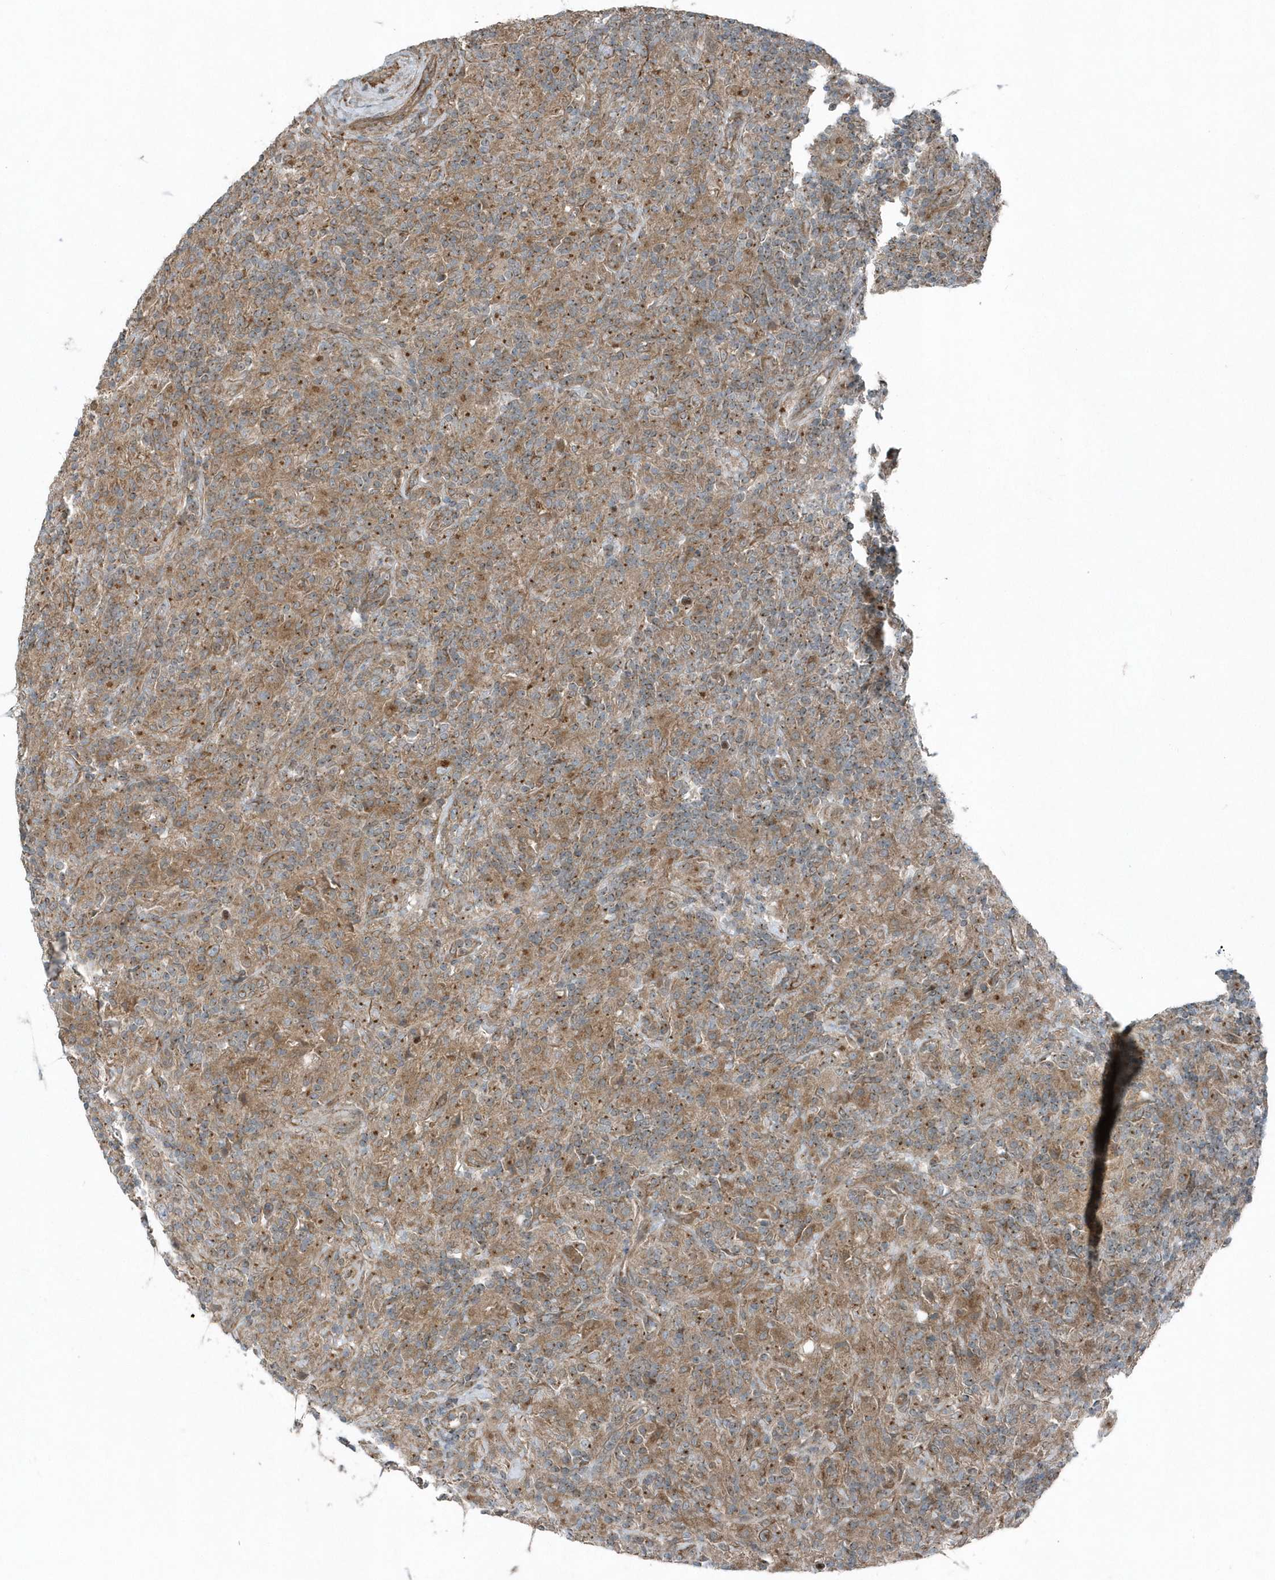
{"staining": {"intensity": "weak", "quantity": "25%-75%", "location": "cytoplasmic/membranous"}, "tissue": "lymphoma", "cell_type": "Tumor cells", "image_type": "cancer", "snomed": [{"axis": "morphology", "description": "Hodgkin's disease, NOS"}, {"axis": "topography", "description": "Lymph node"}], "caption": "Tumor cells demonstrate low levels of weak cytoplasmic/membranous positivity in about 25%-75% of cells in human lymphoma. The staining was performed using DAB to visualize the protein expression in brown, while the nuclei were stained in blue with hematoxylin (Magnification: 20x).", "gene": "GCC2", "patient": {"sex": "male", "age": 70}}